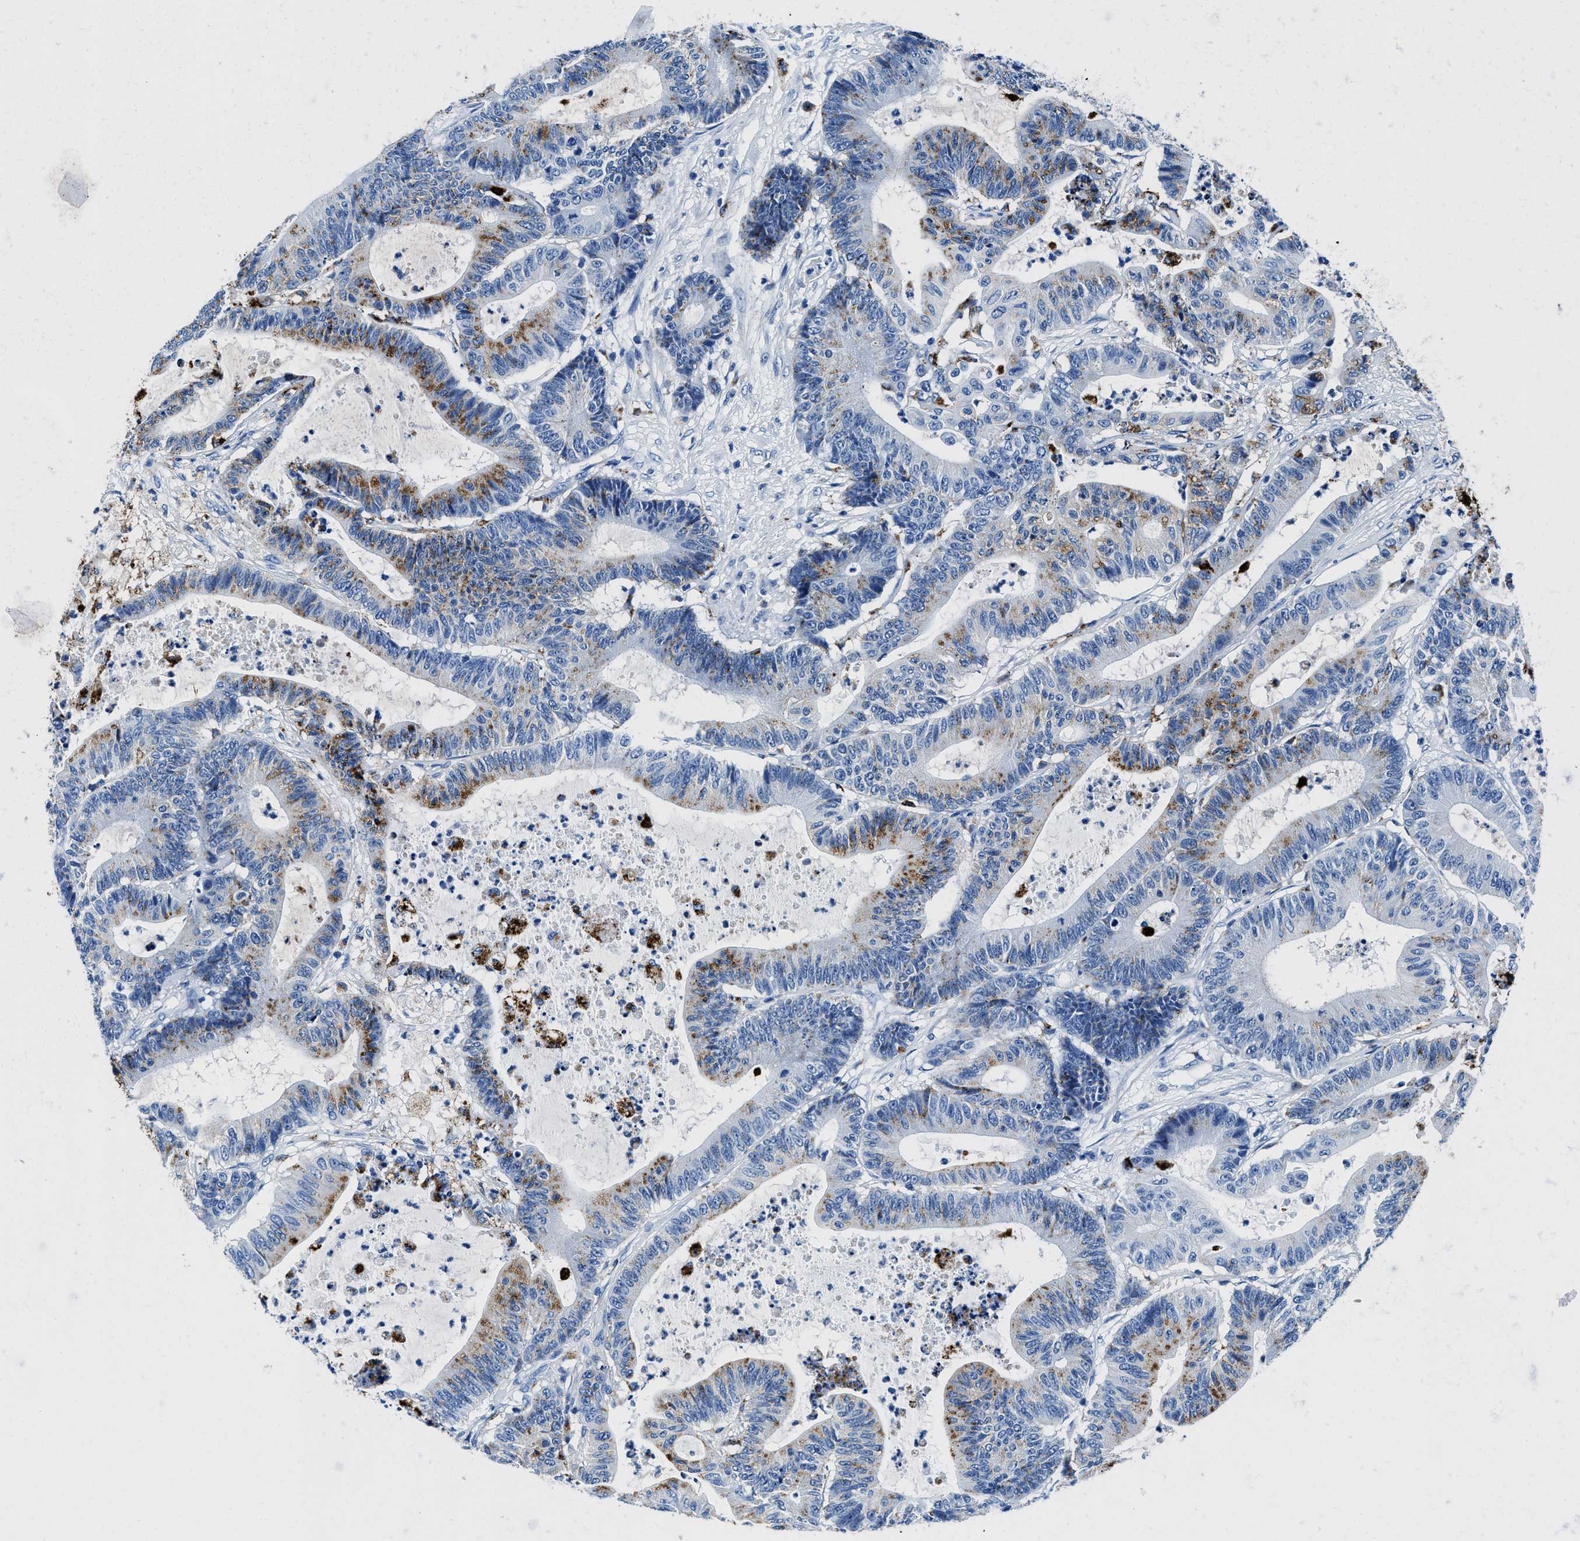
{"staining": {"intensity": "moderate", "quantity": "25%-75%", "location": "cytoplasmic/membranous"}, "tissue": "colorectal cancer", "cell_type": "Tumor cells", "image_type": "cancer", "snomed": [{"axis": "morphology", "description": "Adenocarcinoma, NOS"}, {"axis": "topography", "description": "Colon"}], "caption": "Brown immunohistochemical staining in colorectal cancer (adenocarcinoma) shows moderate cytoplasmic/membranous staining in about 25%-75% of tumor cells.", "gene": "OR14K1", "patient": {"sex": "female", "age": 84}}